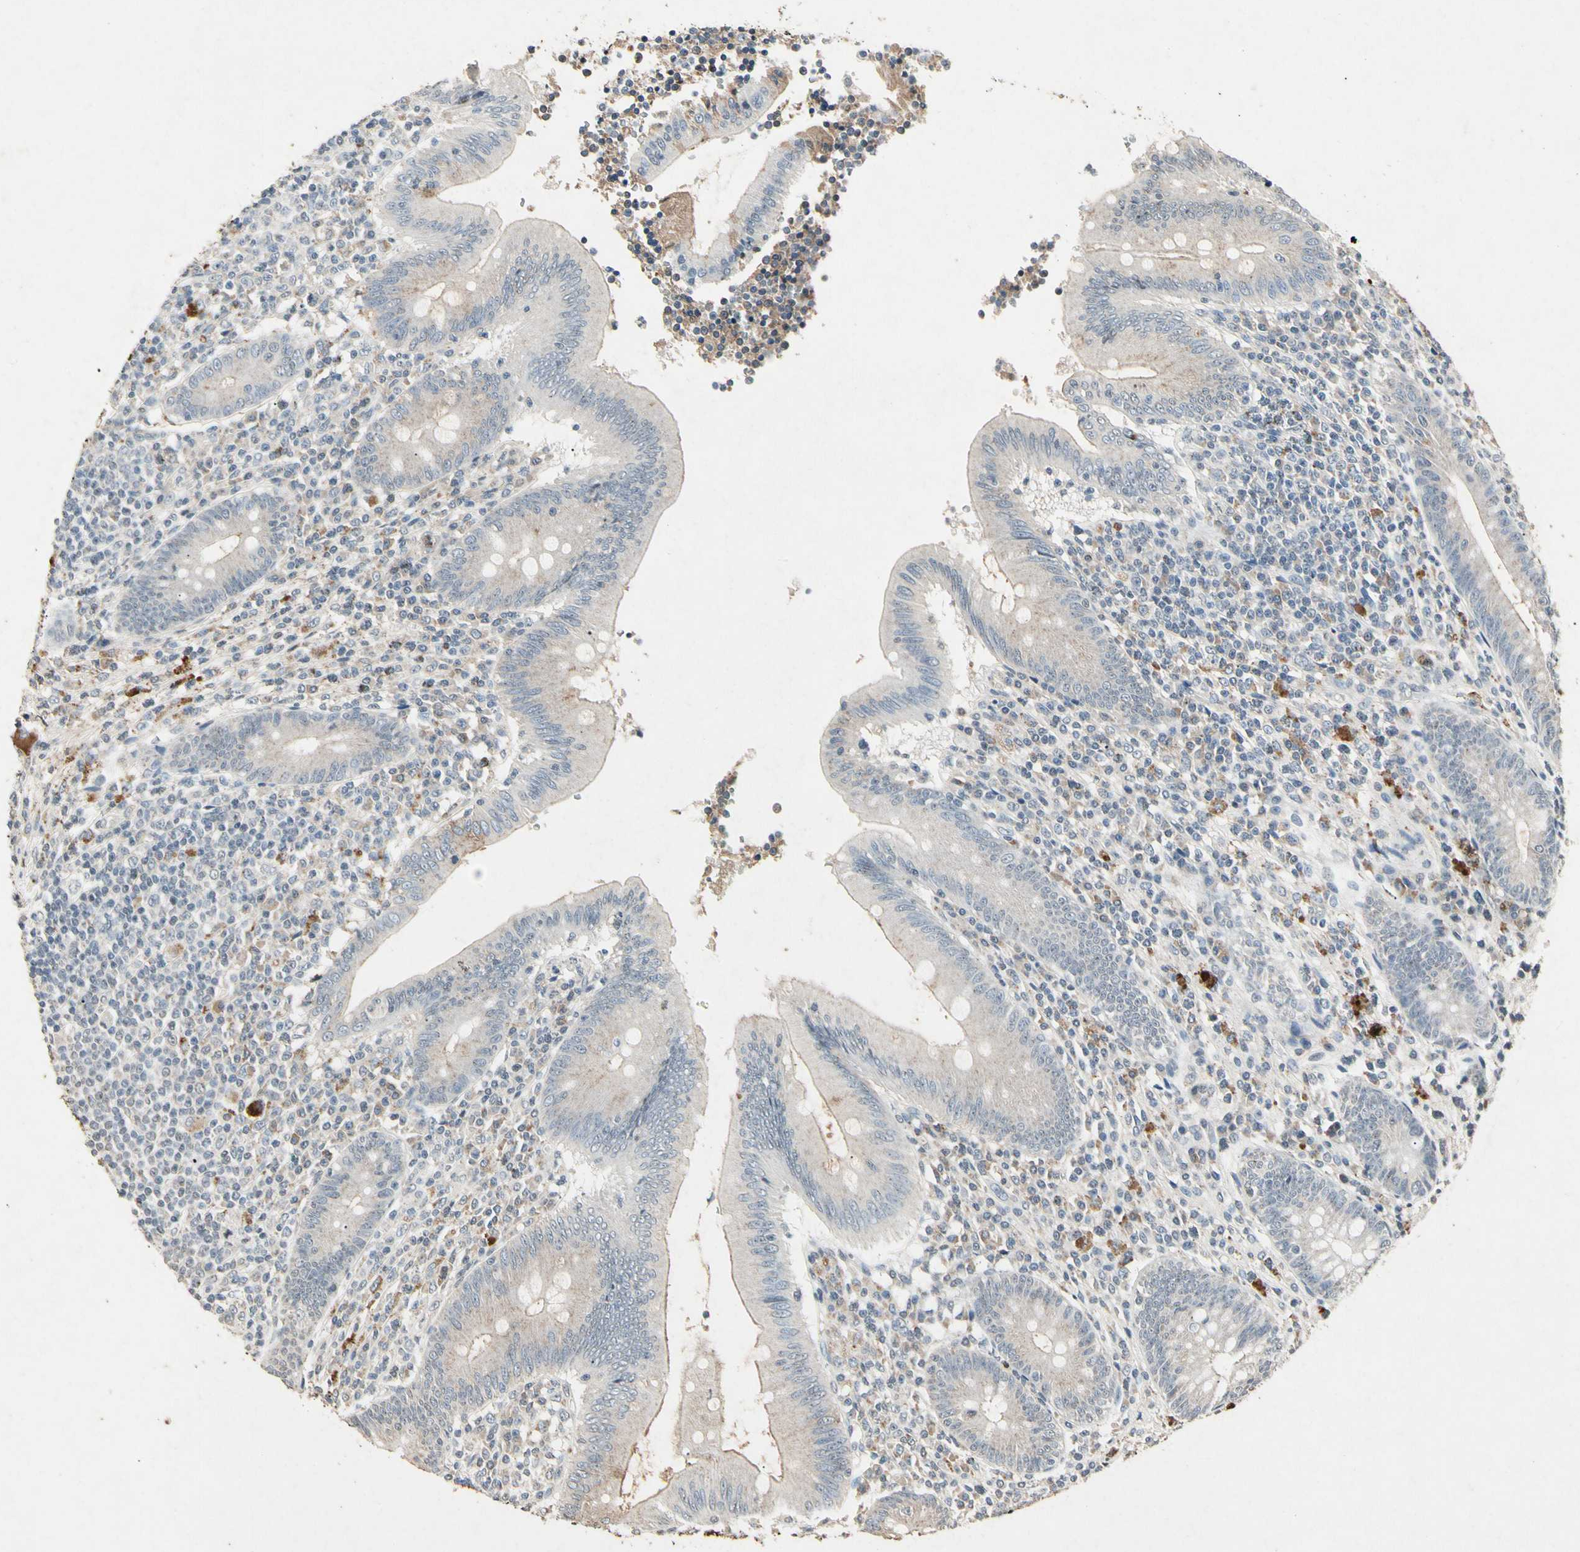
{"staining": {"intensity": "negative", "quantity": "none", "location": "none"}, "tissue": "appendix", "cell_type": "Glandular cells", "image_type": "normal", "snomed": [{"axis": "morphology", "description": "Normal tissue, NOS"}, {"axis": "morphology", "description": "Inflammation, NOS"}, {"axis": "topography", "description": "Appendix"}], "caption": "IHC micrograph of benign appendix: human appendix stained with DAB reveals no significant protein staining in glandular cells.", "gene": "CP", "patient": {"sex": "male", "age": 46}}